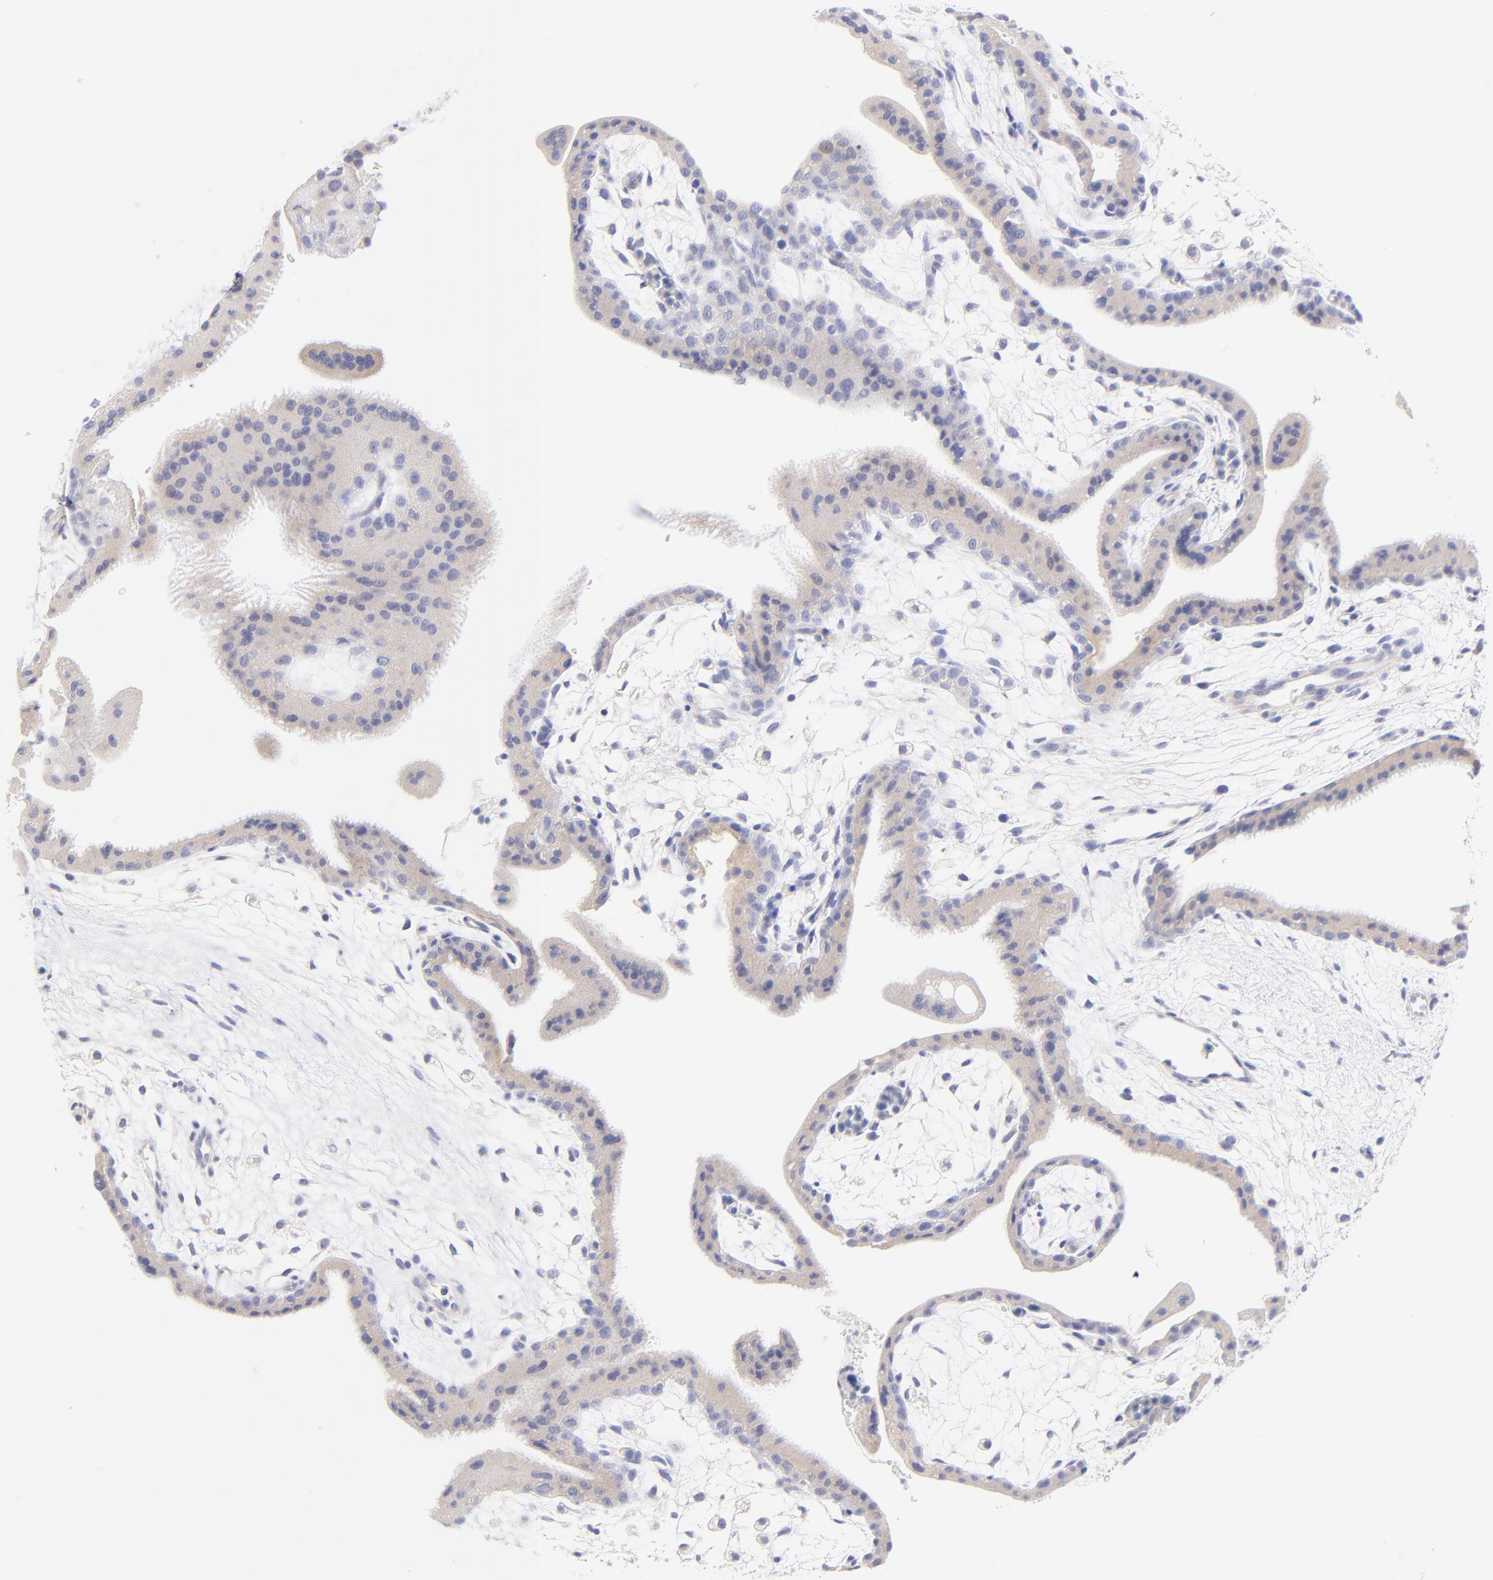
{"staining": {"intensity": "weak", "quantity": "<25%", "location": "cytoplasmic/membranous"}, "tissue": "placenta", "cell_type": "Trophoblastic cells", "image_type": "normal", "snomed": [{"axis": "morphology", "description": "Normal tissue, NOS"}, {"axis": "topography", "description": "Placenta"}], "caption": "DAB immunohistochemical staining of benign placenta reveals no significant positivity in trophoblastic cells. (Stains: DAB IHC with hematoxylin counter stain, Microscopy: brightfield microscopy at high magnification).", "gene": "EBP", "patient": {"sex": "female", "age": 35}}